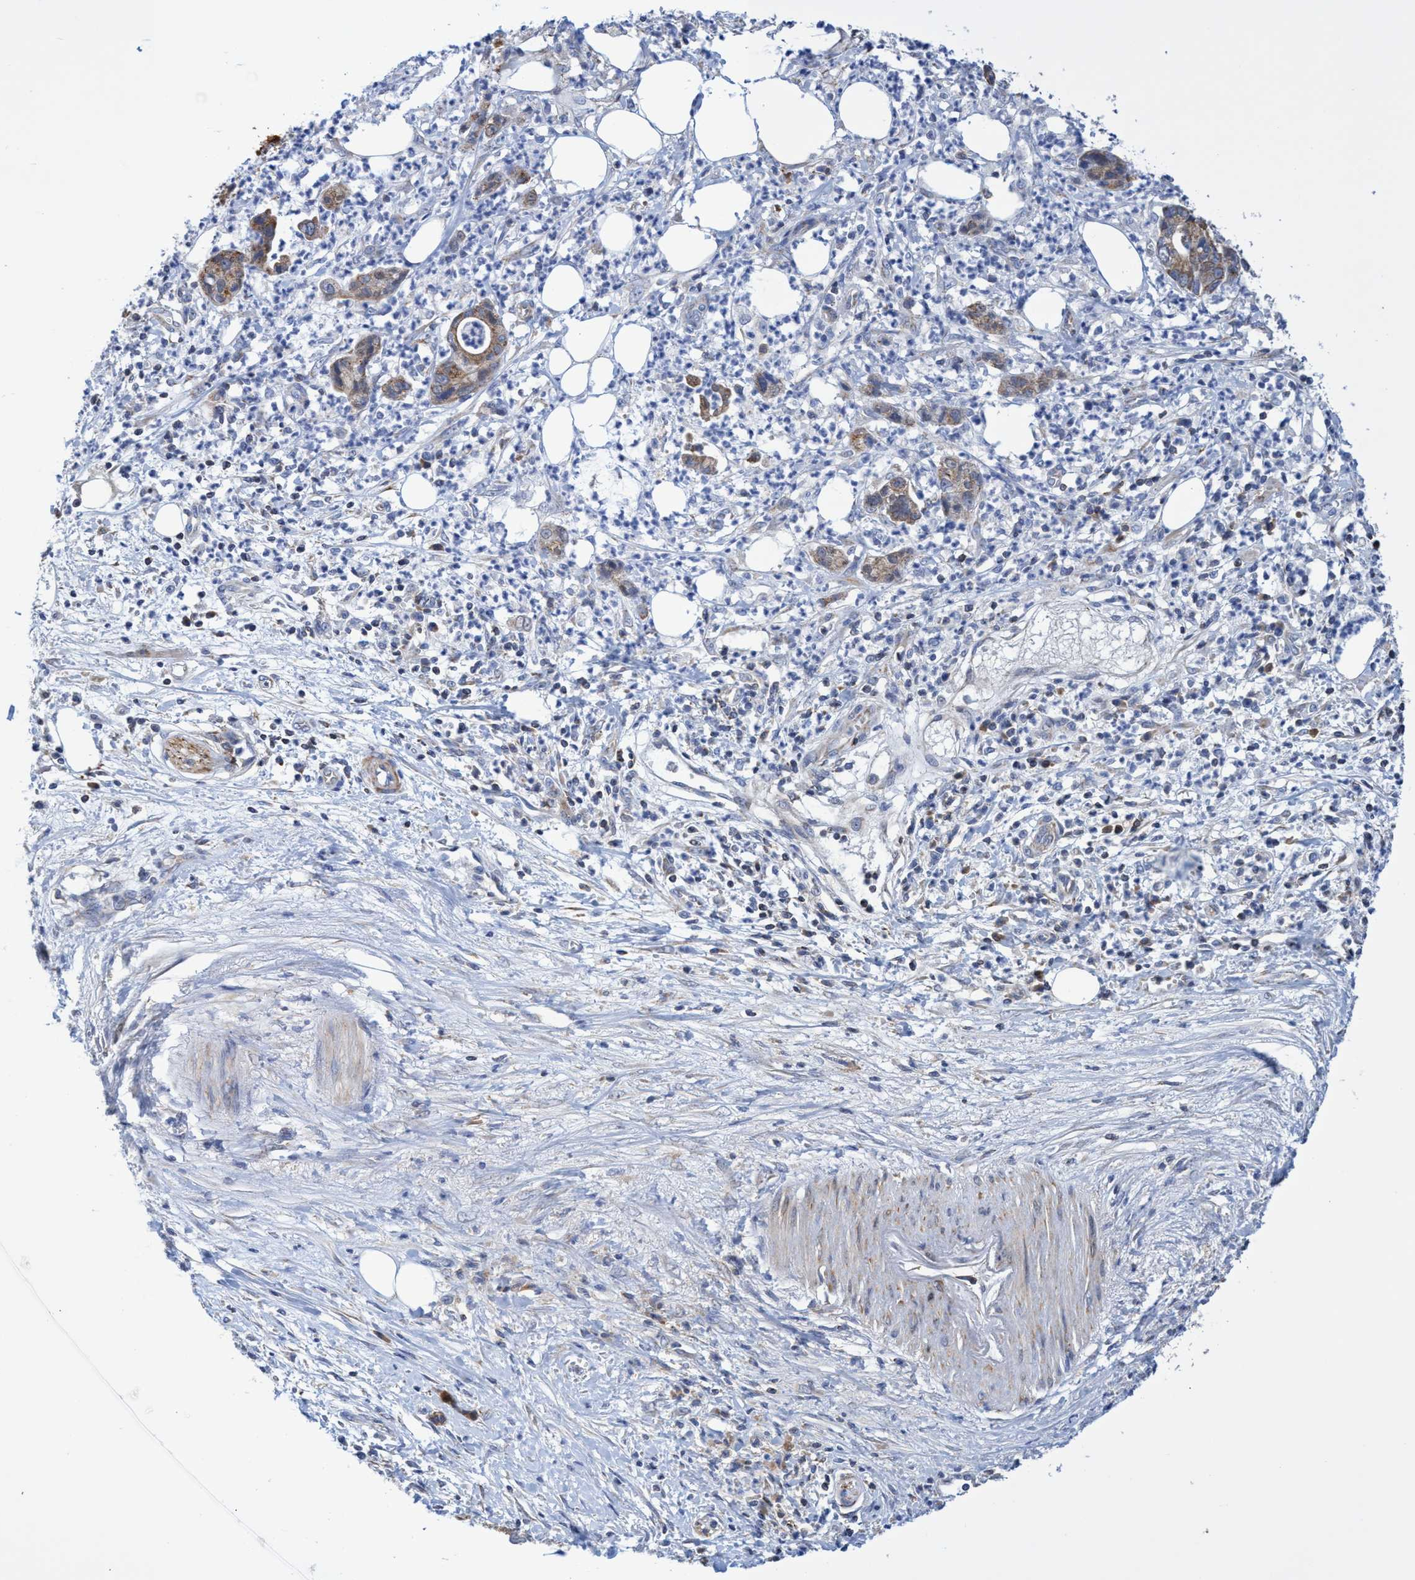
{"staining": {"intensity": "moderate", "quantity": ">75%", "location": "cytoplasmic/membranous"}, "tissue": "pancreatic cancer", "cell_type": "Tumor cells", "image_type": "cancer", "snomed": [{"axis": "morphology", "description": "Adenocarcinoma, NOS"}, {"axis": "topography", "description": "Pancreas"}], "caption": "Protein staining shows moderate cytoplasmic/membranous positivity in approximately >75% of tumor cells in adenocarcinoma (pancreatic). (DAB (3,3'-diaminobenzidine) = brown stain, brightfield microscopy at high magnification).", "gene": "CRYZ", "patient": {"sex": "male", "age": 69}}